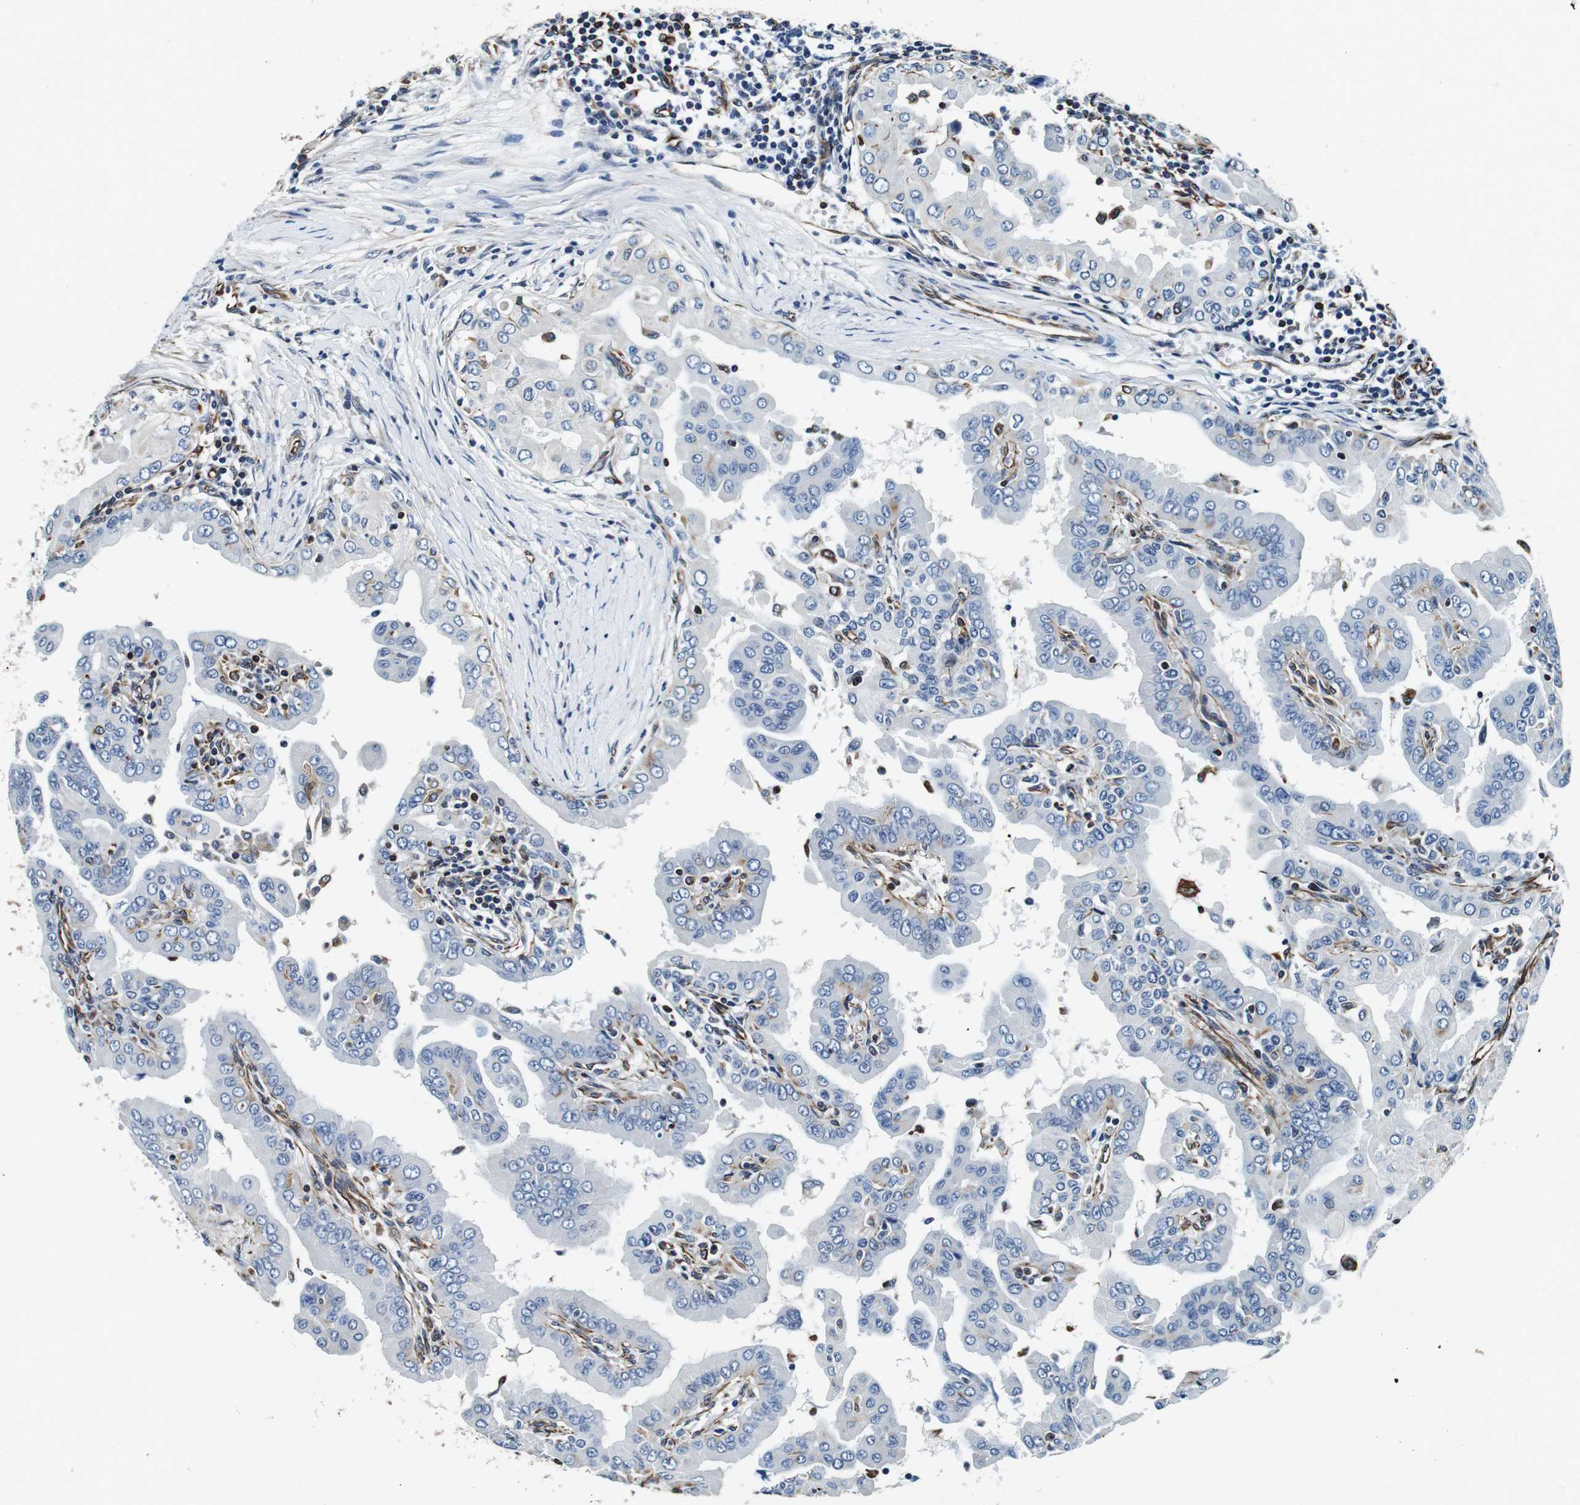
{"staining": {"intensity": "negative", "quantity": "none", "location": "none"}, "tissue": "thyroid cancer", "cell_type": "Tumor cells", "image_type": "cancer", "snomed": [{"axis": "morphology", "description": "Papillary adenocarcinoma, NOS"}, {"axis": "topography", "description": "Thyroid gland"}], "caption": "Micrograph shows no significant protein positivity in tumor cells of thyroid papillary adenocarcinoma.", "gene": "GJE1", "patient": {"sex": "male", "age": 33}}